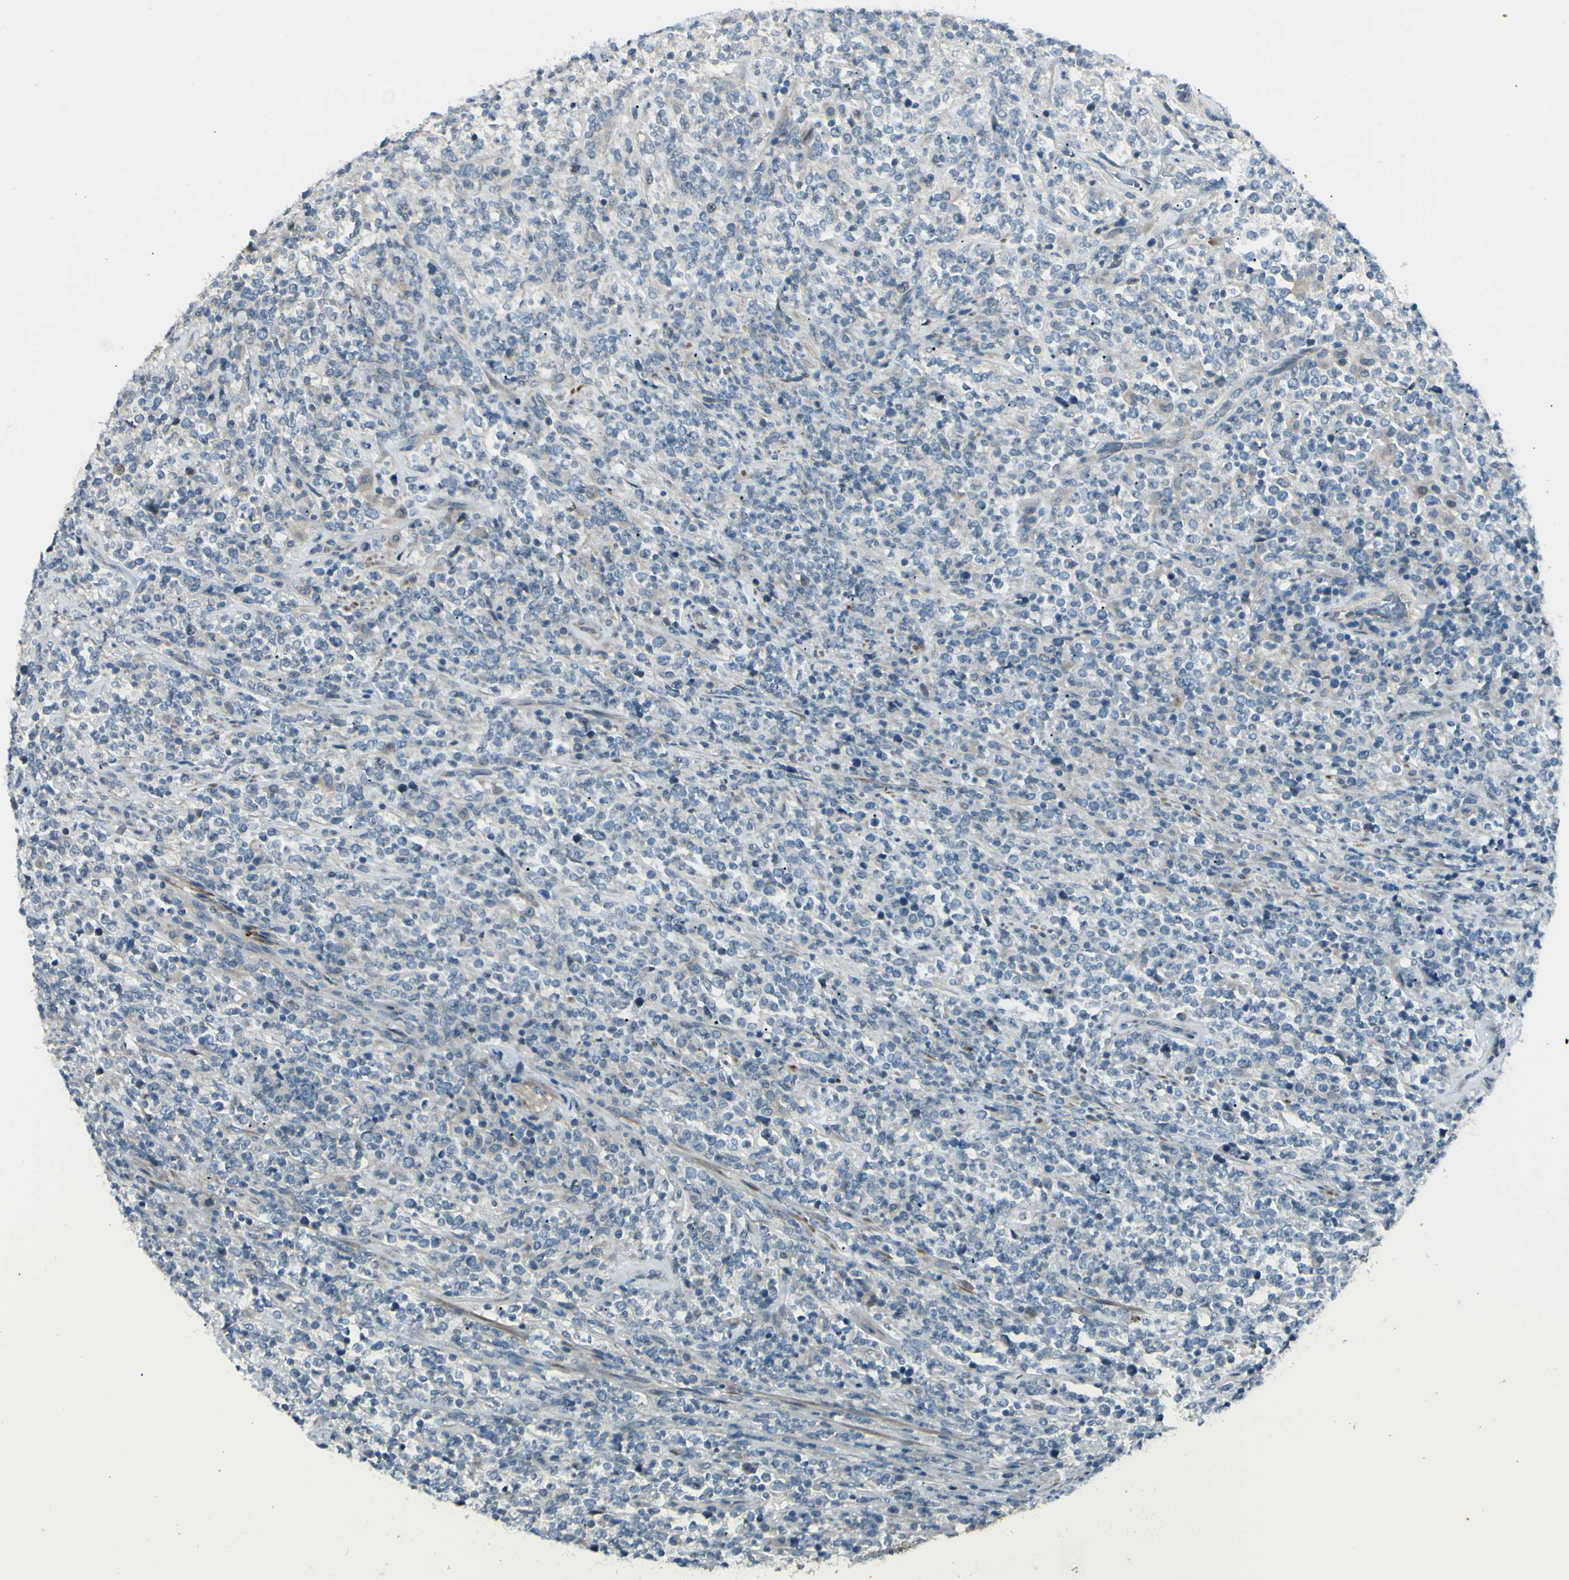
{"staining": {"intensity": "negative", "quantity": "none", "location": "none"}, "tissue": "lymphoma", "cell_type": "Tumor cells", "image_type": "cancer", "snomed": [{"axis": "morphology", "description": "Malignant lymphoma, non-Hodgkin's type, High grade"}, {"axis": "topography", "description": "Soft tissue"}], "caption": "An immunohistochemistry micrograph of lymphoma is shown. There is no staining in tumor cells of lymphoma. Nuclei are stained in blue.", "gene": "LRRK1", "patient": {"sex": "male", "age": 18}}